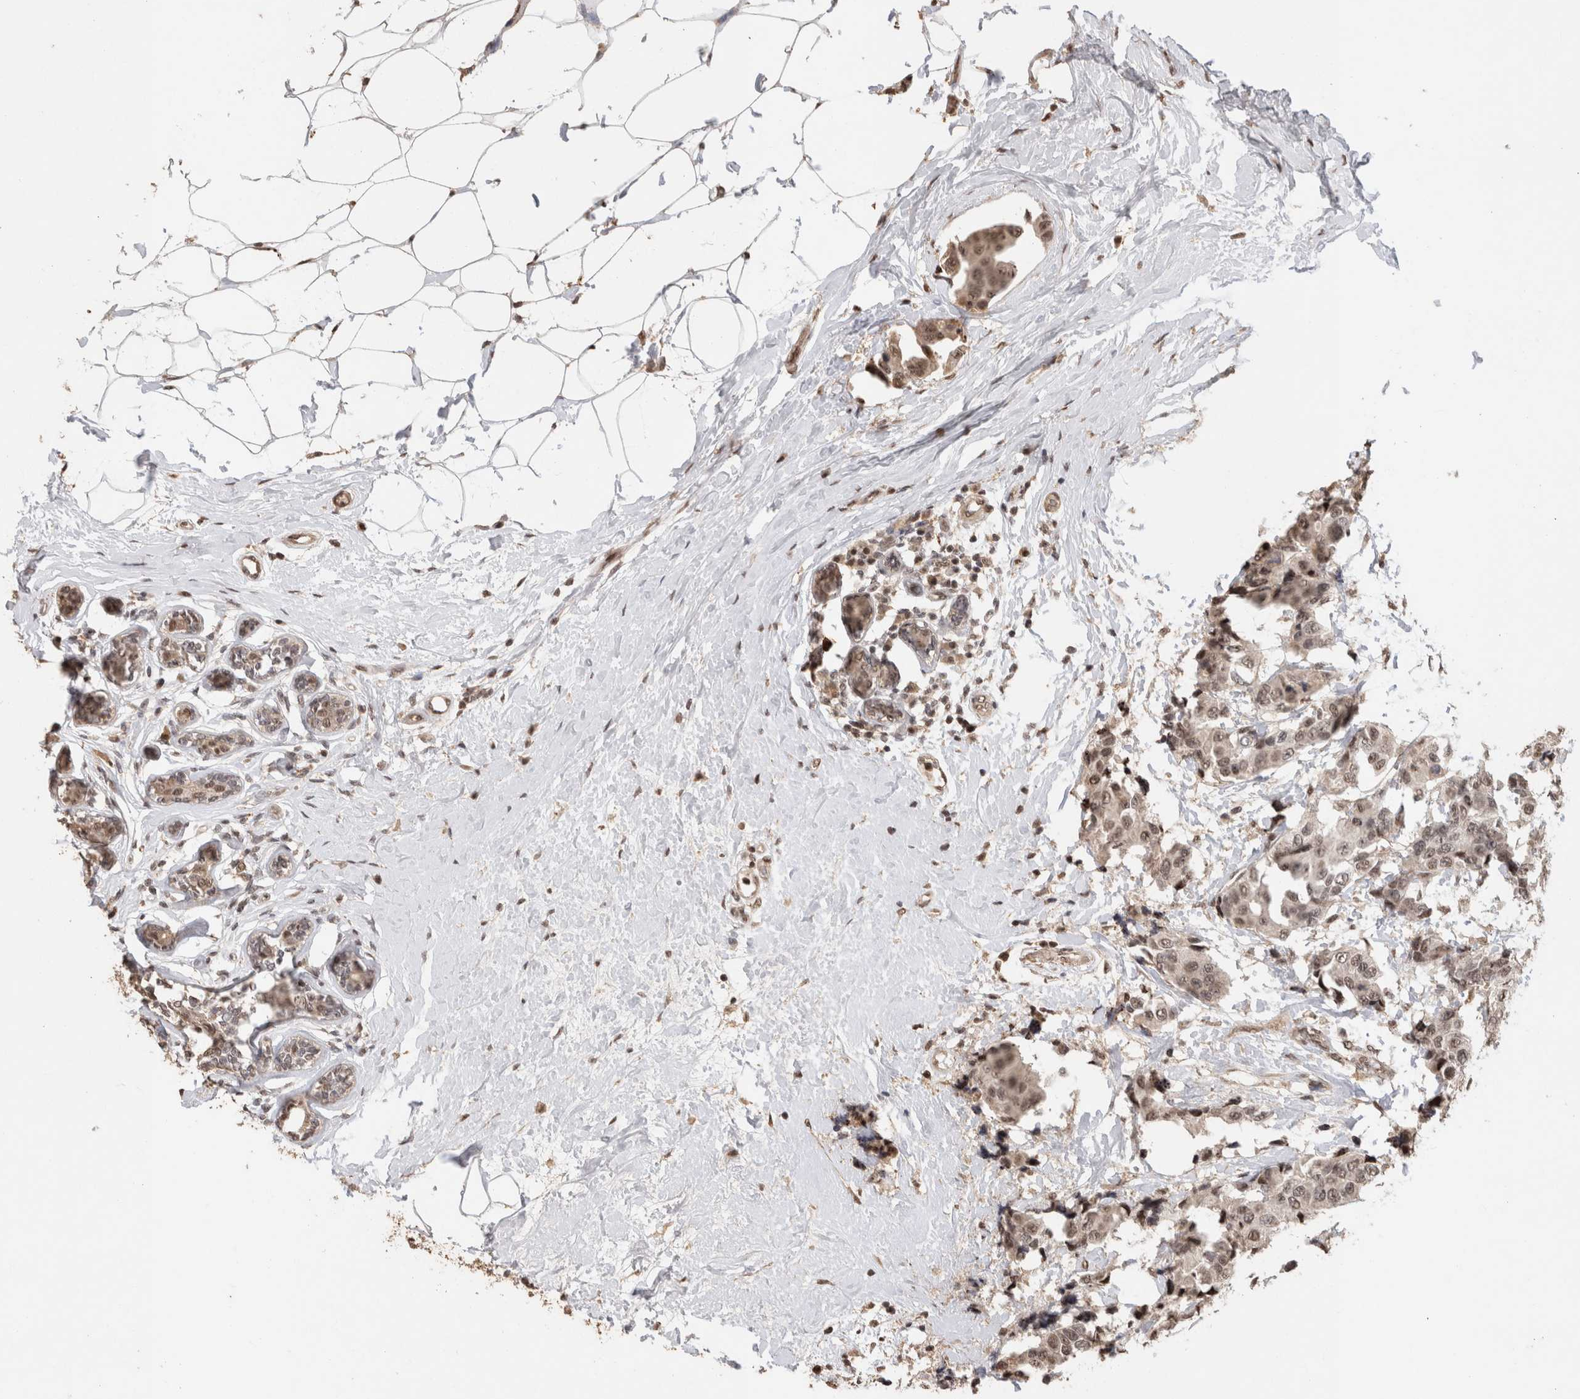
{"staining": {"intensity": "moderate", "quantity": ">75%", "location": "cytoplasmic/membranous,nuclear"}, "tissue": "breast cancer", "cell_type": "Tumor cells", "image_type": "cancer", "snomed": [{"axis": "morphology", "description": "Normal tissue, NOS"}, {"axis": "morphology", "description": "Duct carcinoma"}, {"axis": "topography", "description": "Breast"}], "caption": "Human breast cancer stained with a brown dye displays moderate cytoplasmic/membranous and nuclear positive positivity in approximately >75% of tumor cells.", "gene": "KEAP1", "patient": {"sex": "female", "age": 39}}